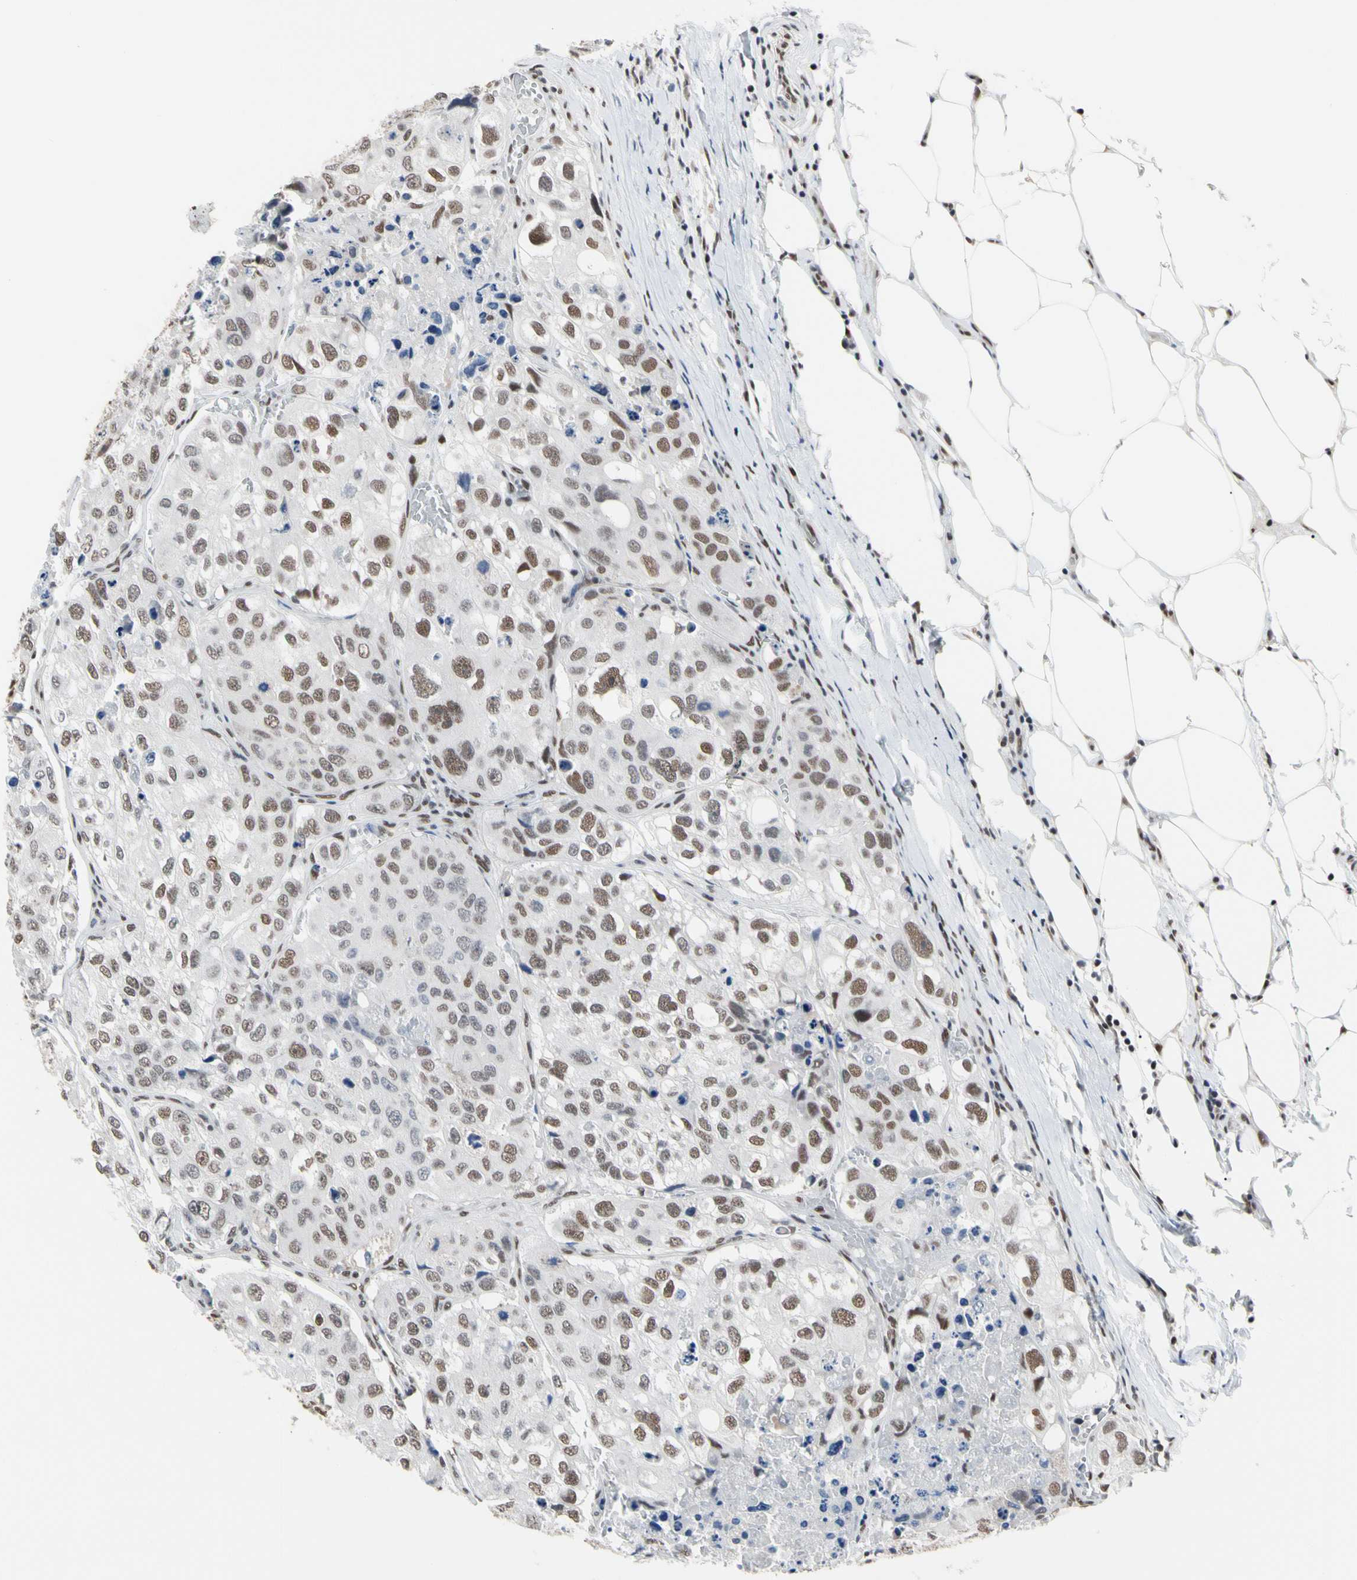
{"staining": {"intensity": "moderate", "quantity": "25%-75%", "location": "nuclear"}, "tissue": "urothelial cancer", "cell_type": "Tumor cells", "image_type": "cancer", "snomed": [{"axis": "morphology", "description": "Urothelial carcinoma, High grade"}, {"axis": "topography", "description": "Lymph node"}, {"axis": "topography", "description": "Urinary bladder"}], "caption": "An IHC micrograph of neoplastic tissue is shown. Protein staining in brown shows moderate nuclear positivity in urothelial cancer within tumor cells.", "gene": "FAM98B", "patient": {"sex": "male", "age": 51}}